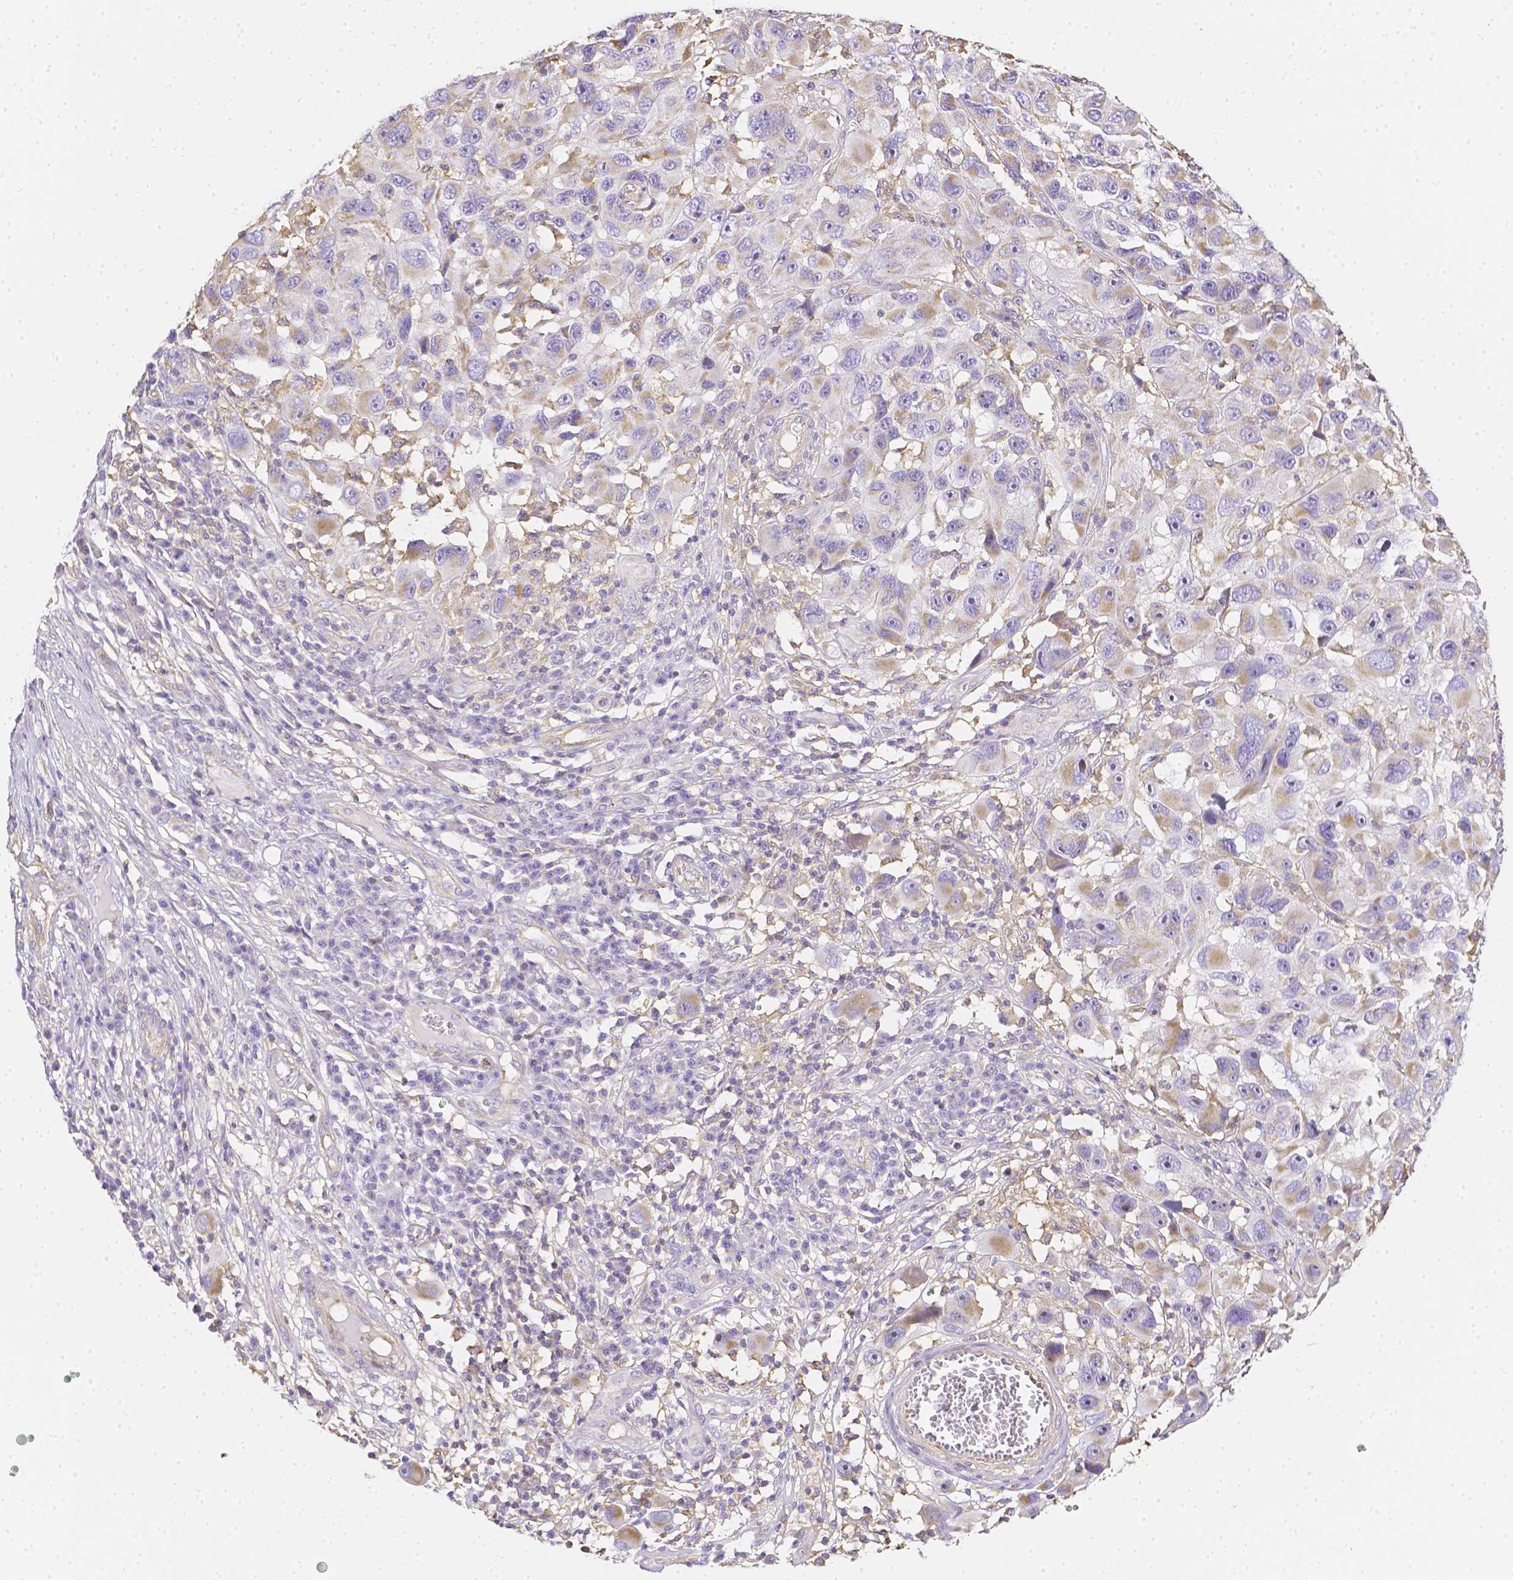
{"staining": {"intensity": "weak", "quantity": "<25%", "location": "cytoplasmic/membranous"}, "tissue": "melanoma", "cell_type": "Tumor cells", "image_type": "cancer", "snomed": [{"axis": "morphology", "description": "Malignant melanoma, NOS"}, {"axis": "topography", "description": "Skin"}], "caption": "Immunohistochemical staining of human melanoma reveals no significant expression in tumor cells.", "gene": "ASAH2", "patient": {"sex": "male", "age": 53}}